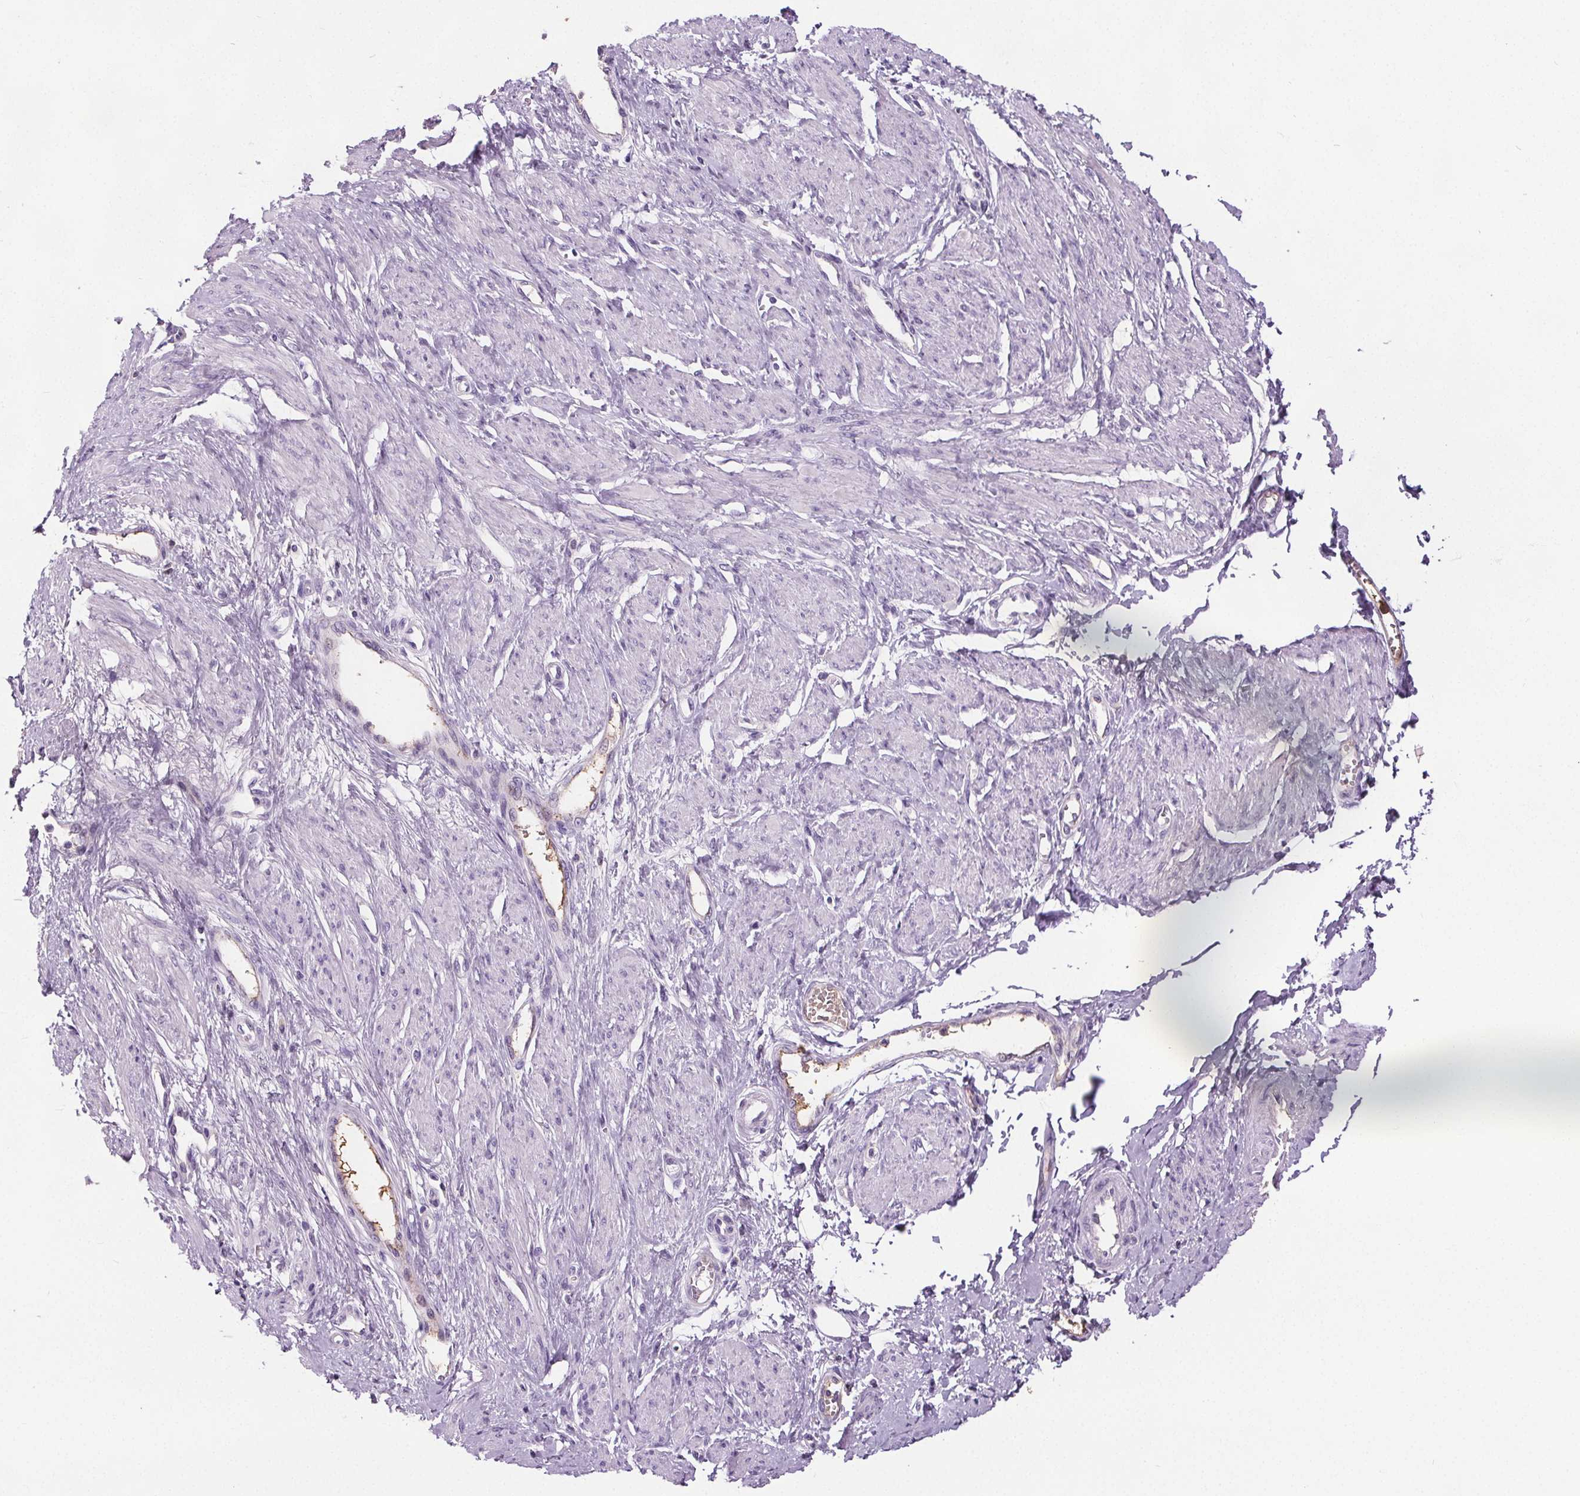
{"staining": {"intensity": "negative", "quantity": "none", "location": "none"}, "tissue": "smooth muscle", "cell_type": "Smooth muscle cells", "image_type": "normal", "snomed": [{"axis": "morphology", "description": "Normal tissue, NOS"}, {"axis": "topography", "description": "Smooth muscle"}, {"axis": "topography", "description": "Uterus"}], "caption": "Protein analysis of unremarkable smooth muscle displays no significant positivity in smooth muscle cells. (DAB immunohistochemistry, high magnification).", "gene": "CD5L", "patient": {"sex": "female", "age": 39}}